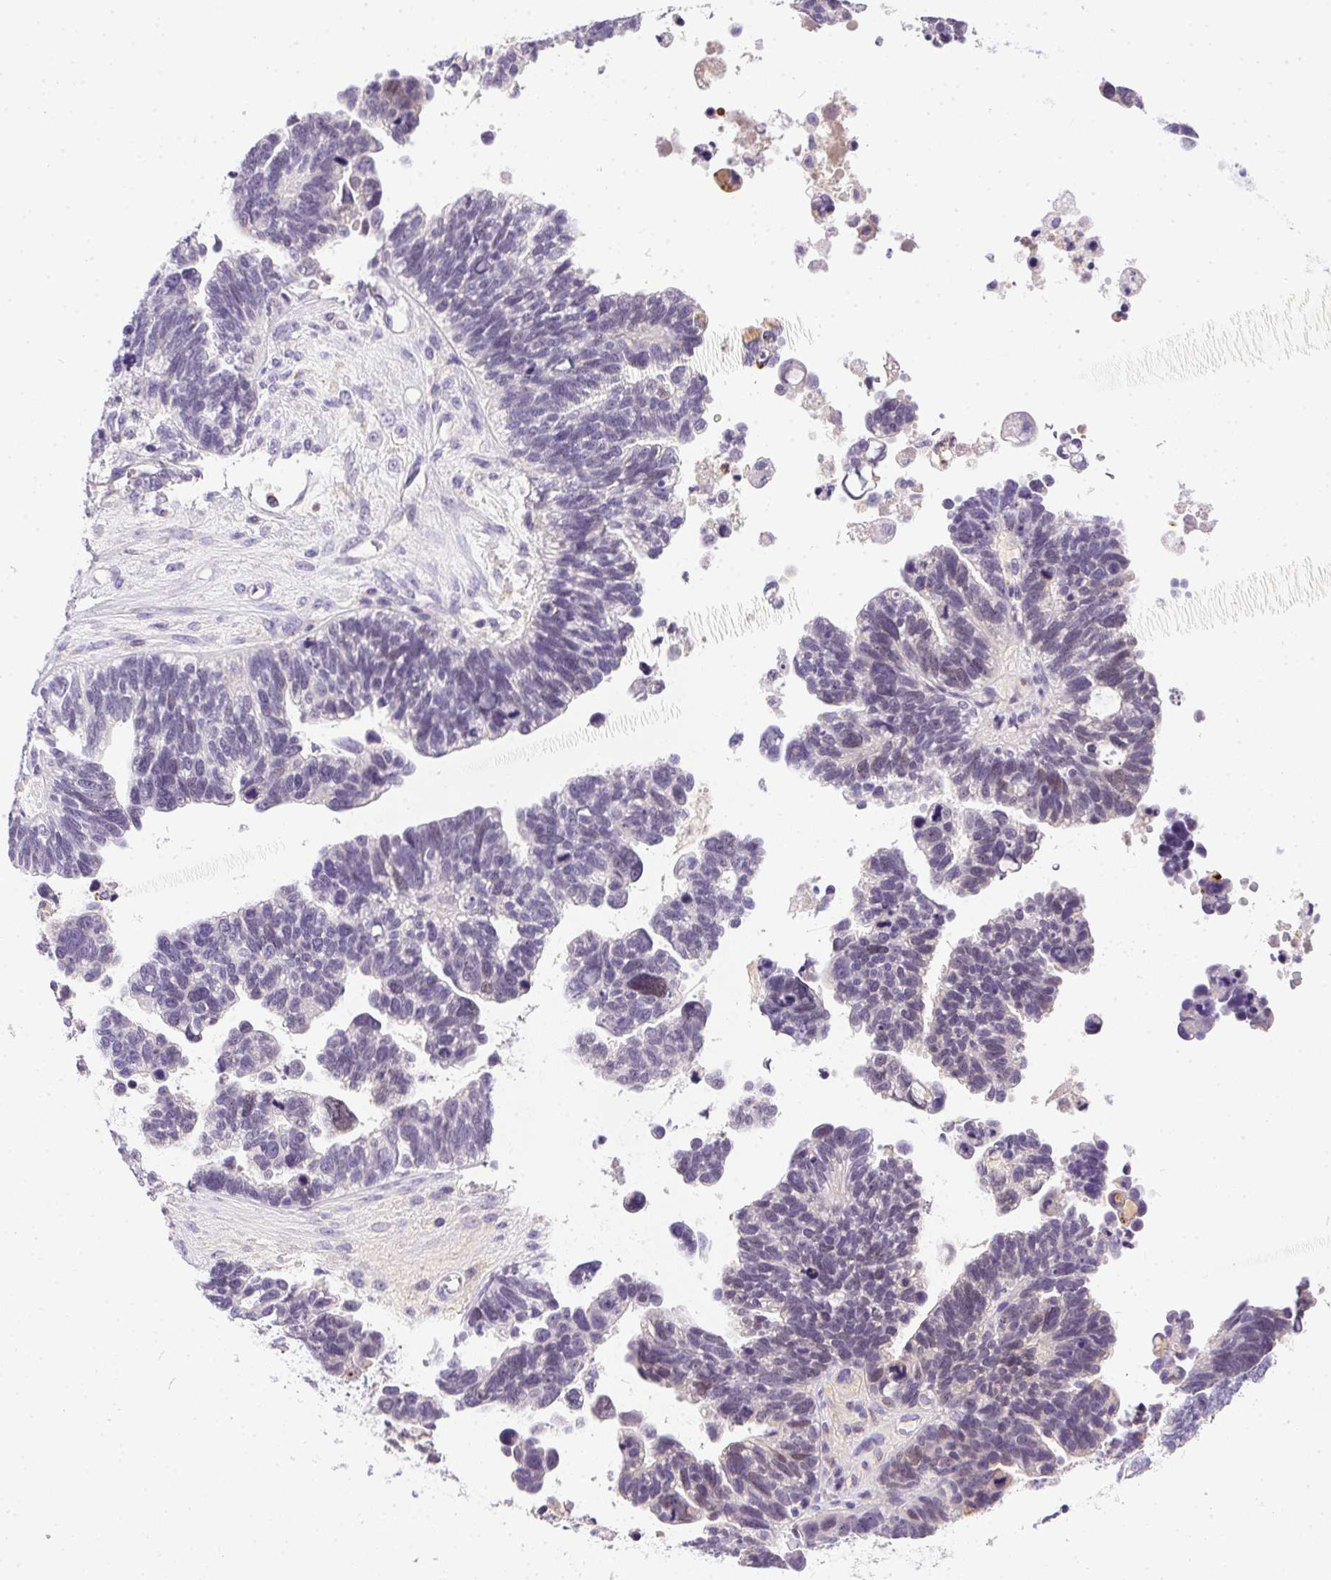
{"staining": {"intensity": "negative", "quantity": "none", "location": "none"}, "tissue": "ovarian cancer", "cell_type": "Tumor cells", "image_type": "cancer", "snomed": [{"axis": "morphology", "description": "Cystadenocarcinoma, serous, NOS"}, {"axis": "topography", "description": "Ovary"}], "caption": "Ovarian cancer (serous cystadenocarcinoma) was stained to show a protein in brown. There is no significant staining in tumor cells.", "gene": "SSTR4", "patient": {"sex": "female", "age": 60}}